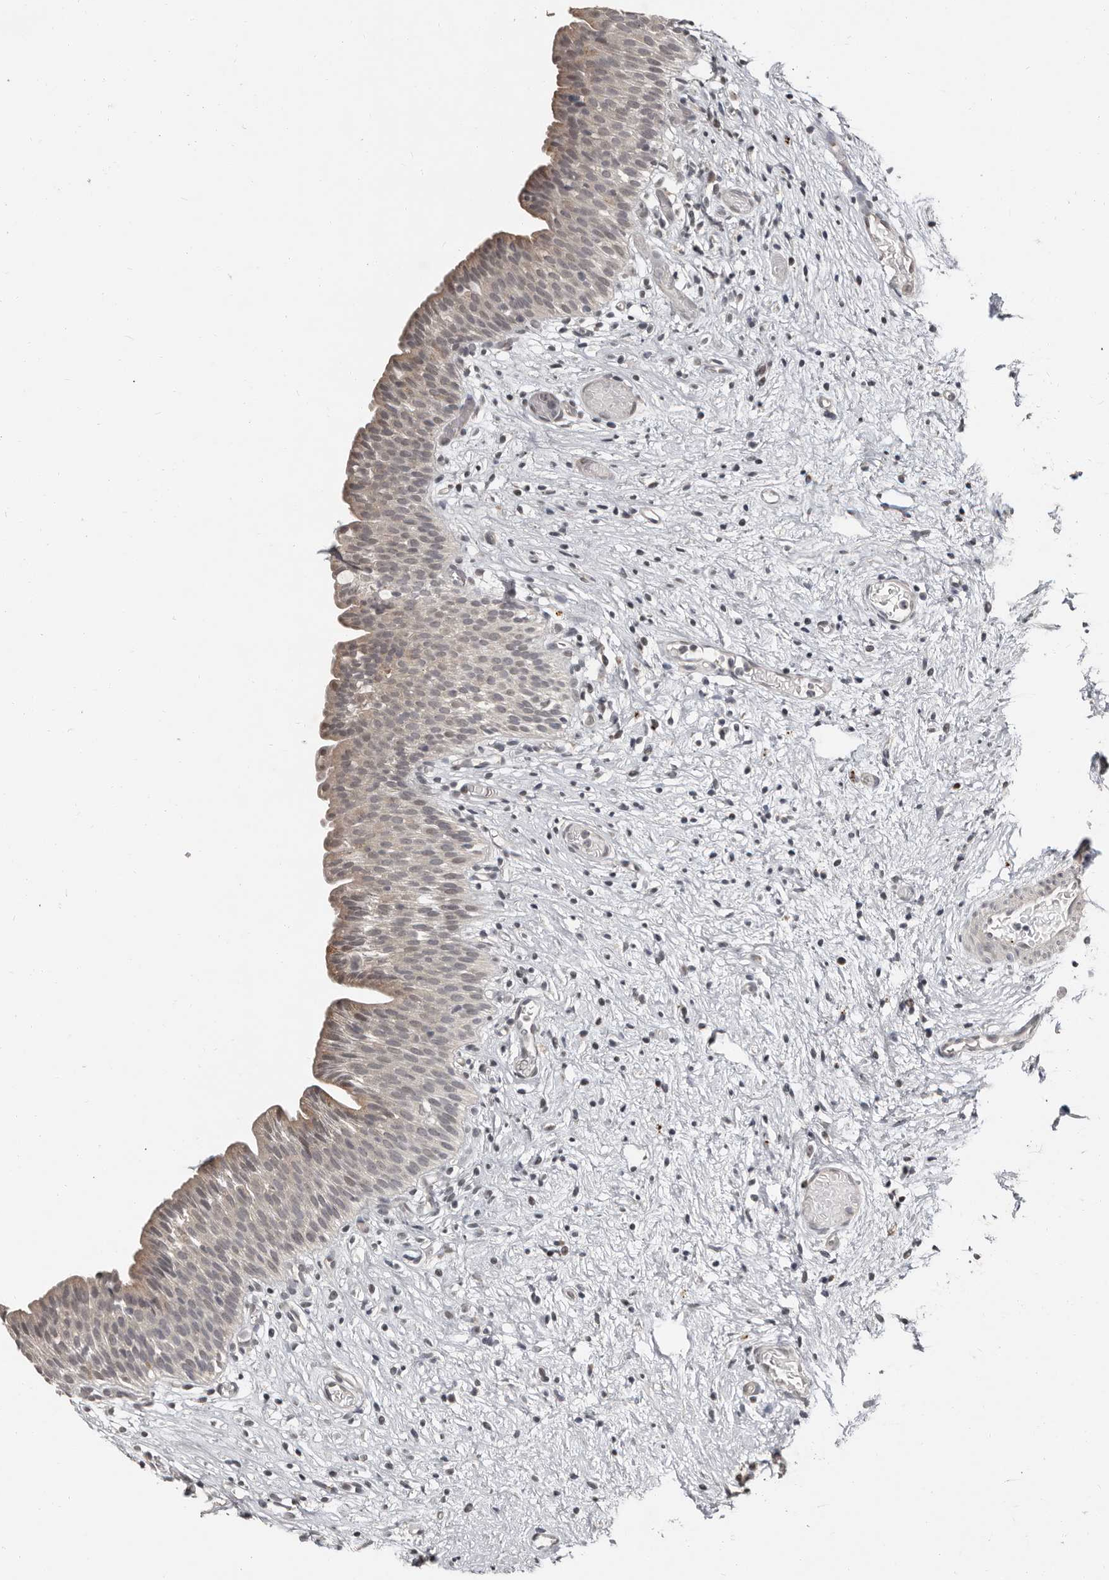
{"staining": {"intensity": "weak", "quantity": "25%-75%", "location": "cytoplasmic/membranous,nuclear"}, "tissue": "urinary bladder", "cell_type": "Urothelial cells", "image_type": "normal", "snomed": [{"axis": "morphology", "description": "Transitional cell carcinoma in-situ"}, {"axis": "topography", "description": "Urinary bladder"}], "caption": "IHC (DAB (3,3'-diaminobenzidine)) staining of unremarkable urinary bladder demonstrates weak cytoplasmic/membranous,nuclear protein staining in approximately 25%-75% of urothelial cells. (IHC, brightfield microscopy, high magnification).", "gene": "APOL6", "patient": {"sex": "male", "age": 74}}